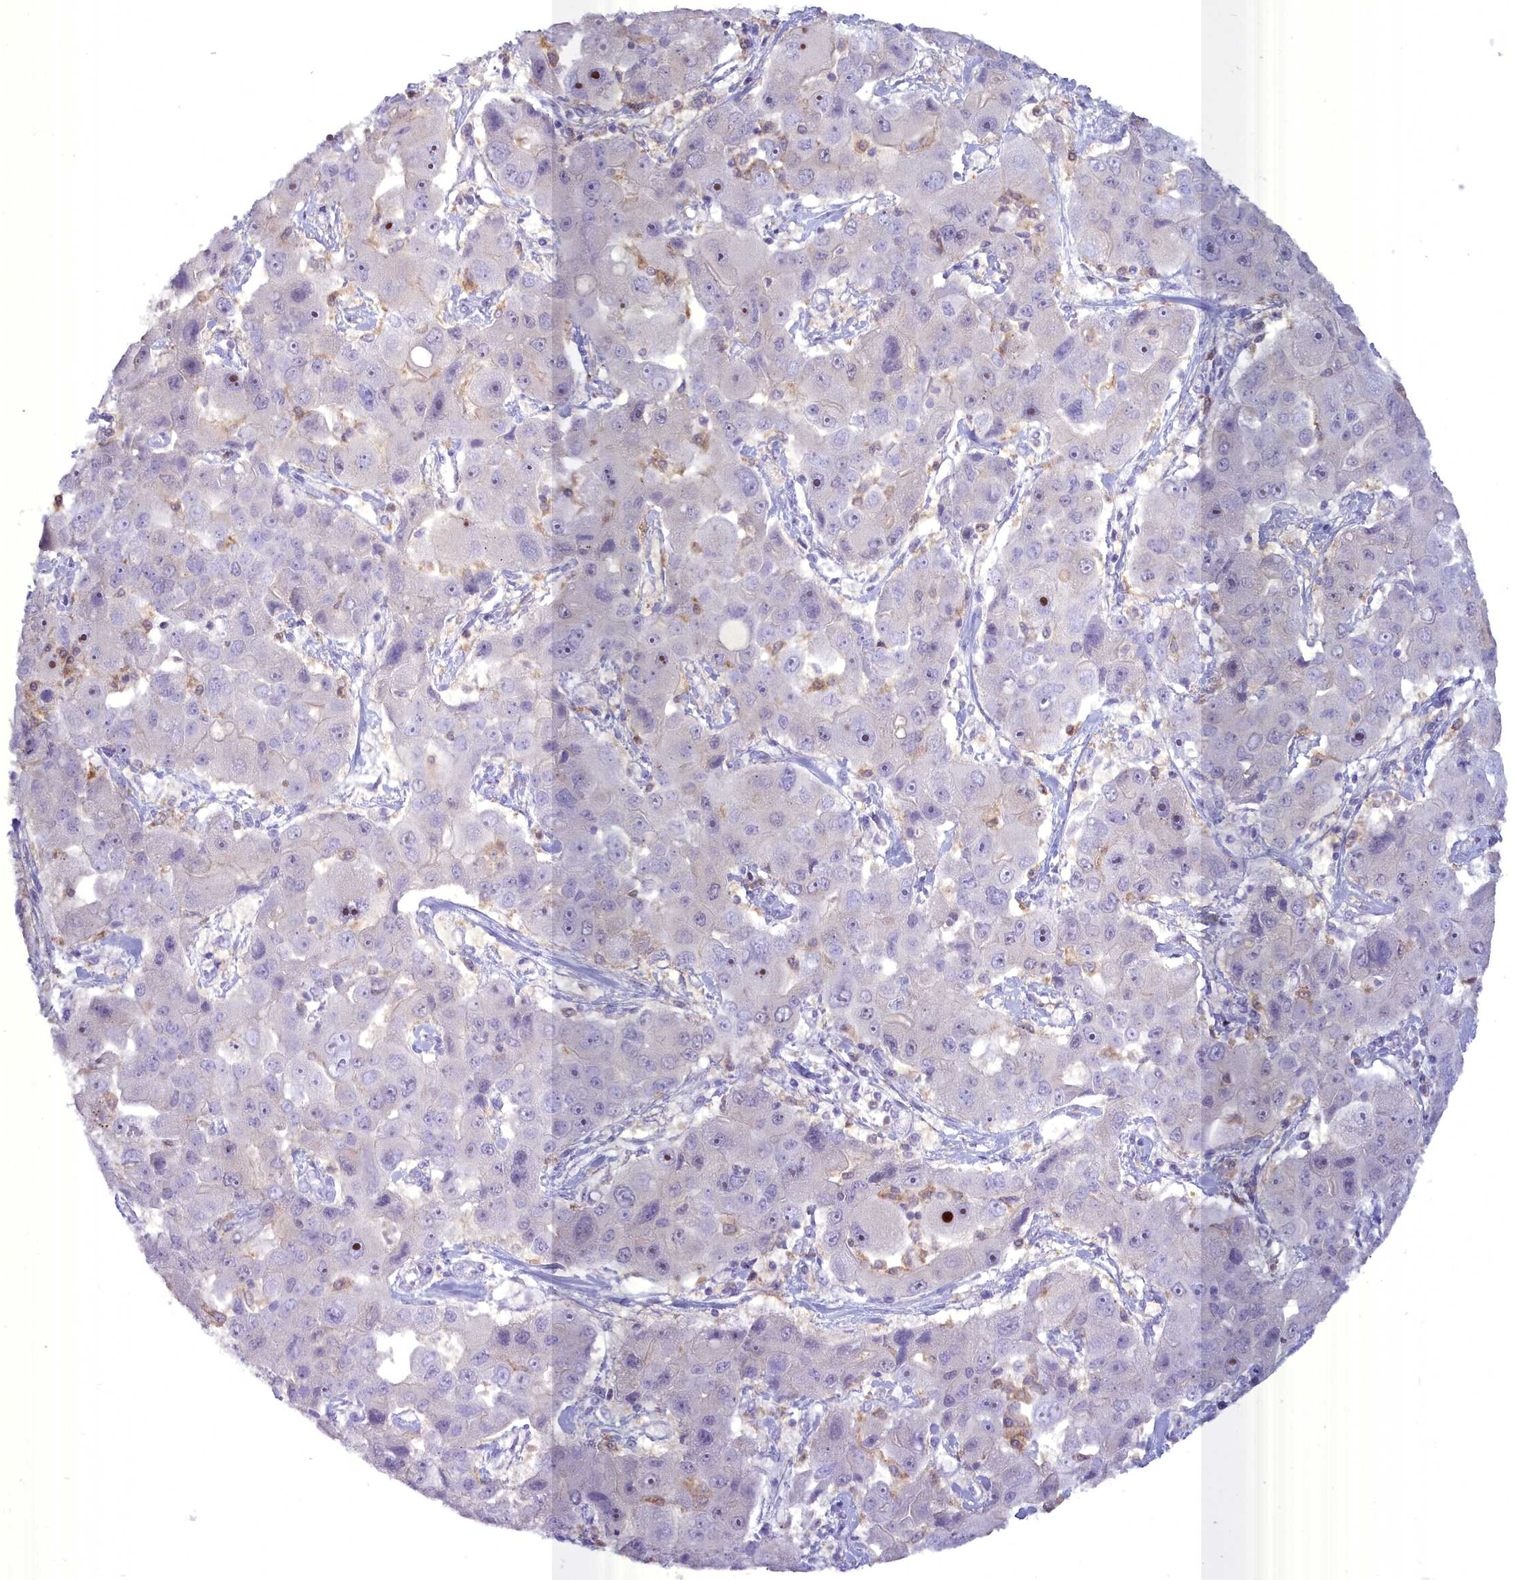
{"staining": {"intensity": "negative", "quantity": "none", "location": "none"}, "tissue": "liver cancer", "cell_type": "Tumor cells", "image_type": "cancer", "snomed": [{"axis": "morphology", "description": "Cholangiocarcinoma"}, {"axis": "topography", "description": "Liver"}], "caption": "Immunohistochemistry histopathology image of neoplastic tissue: liver cancer (cholangiocarcinoma) stained with DAB (3,3'-diaminobenzidine) demonstrates no significant protein positivity in tumor cells. (Immunohistochemistry, brightfield microscopy, high magnification).", "gene": "BLNK", "patient": {"sex": "male", "age": 67}}